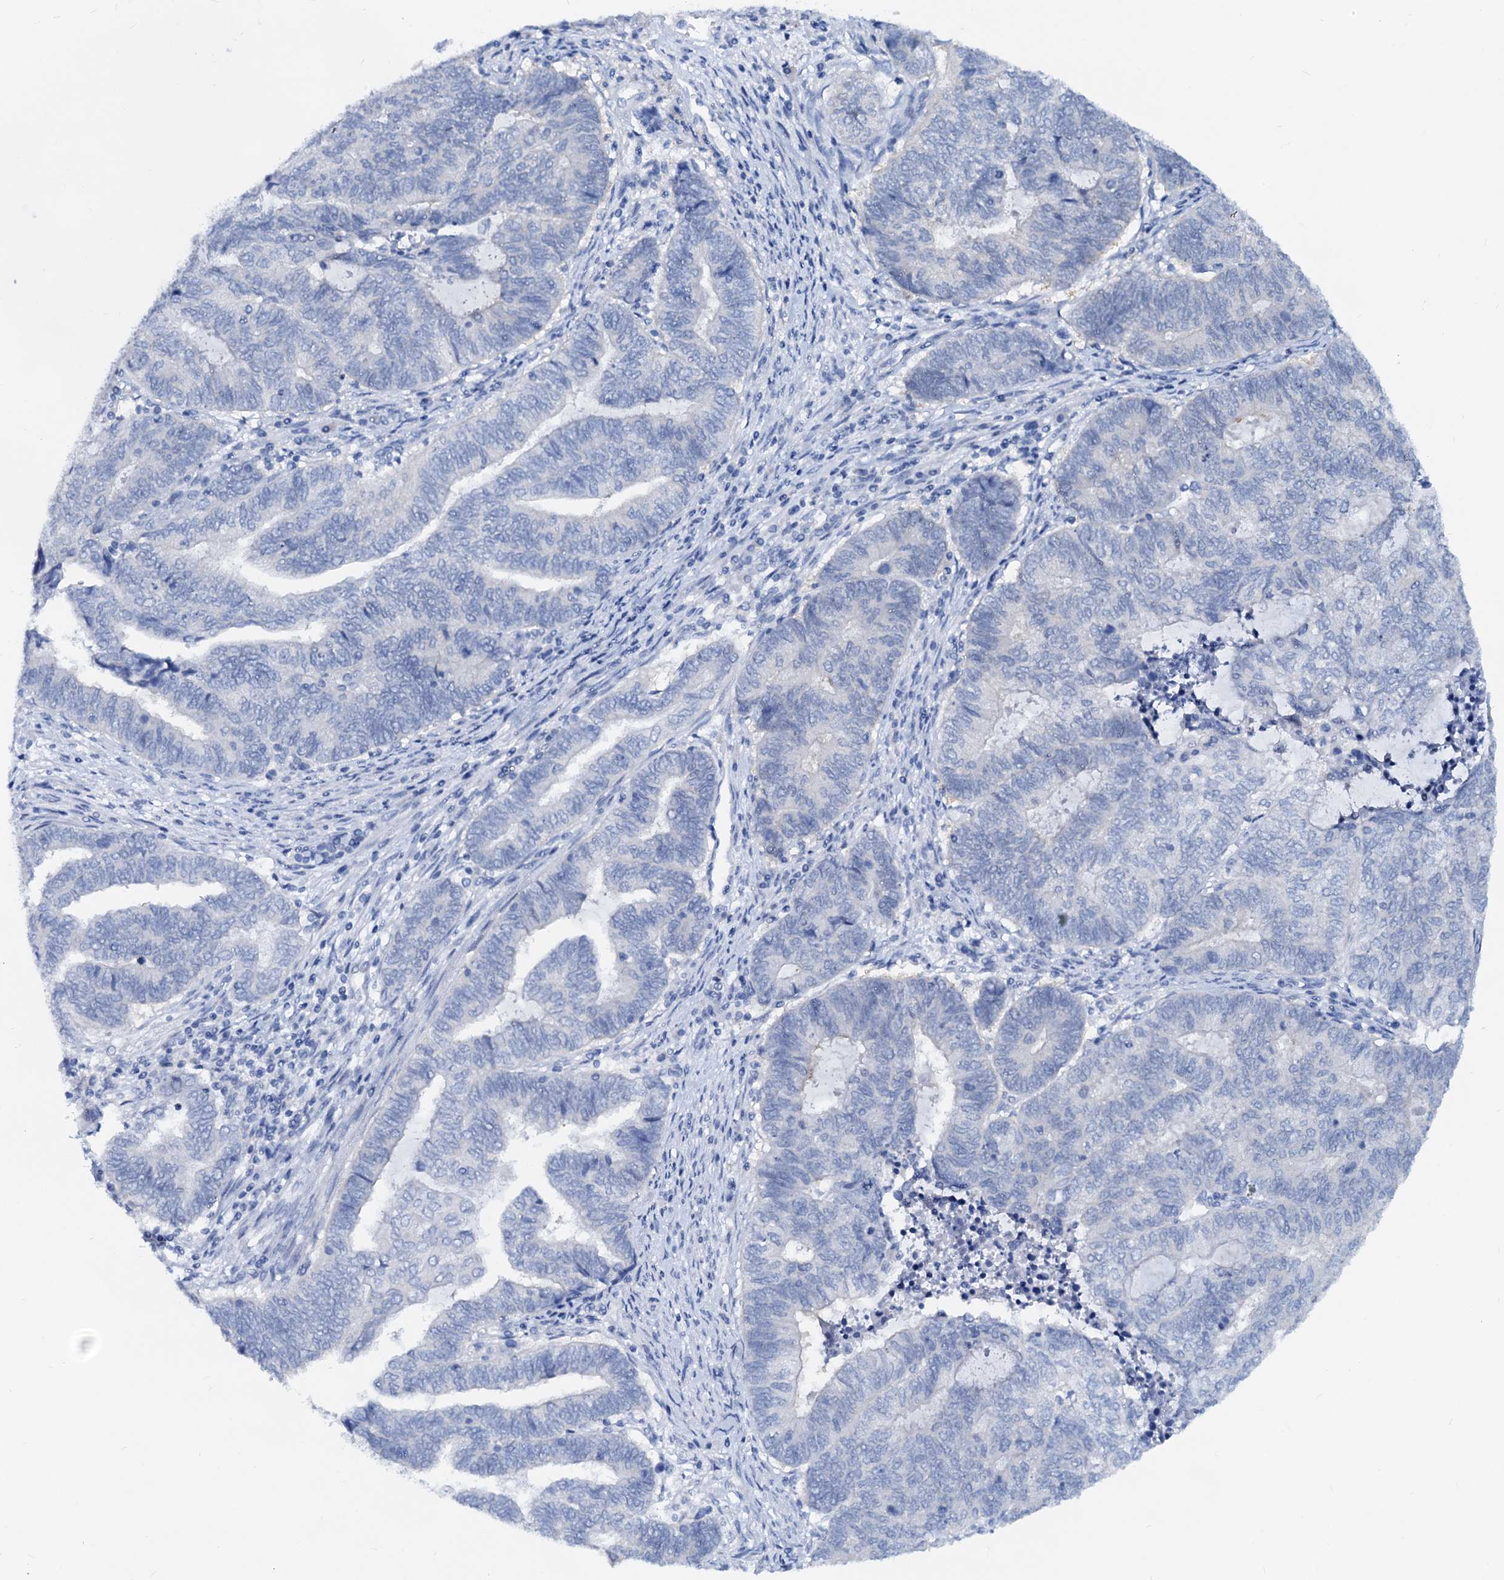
{"staining": {"intensity": "negative", "quantity": "none", "location": "none"}, "tissue": "endometrial cancer", "cell_type": "Tumor cells", "image_type": "cancer", "snomed": [{"axis": "morphology", "description": "Adenocarcinoma, NOS"}, {"axis": "topography", "description": "Uterus"}, {"axis": "topography", "description": "Endometrium"}], "caption": "This is an immunohistochemistry (IHC) histopathology image of endometrial adenocarcinoma. There is no expression in tumor cells.", "gene": "PTGES3", "patient": {"sex": "female", "age": 70}}